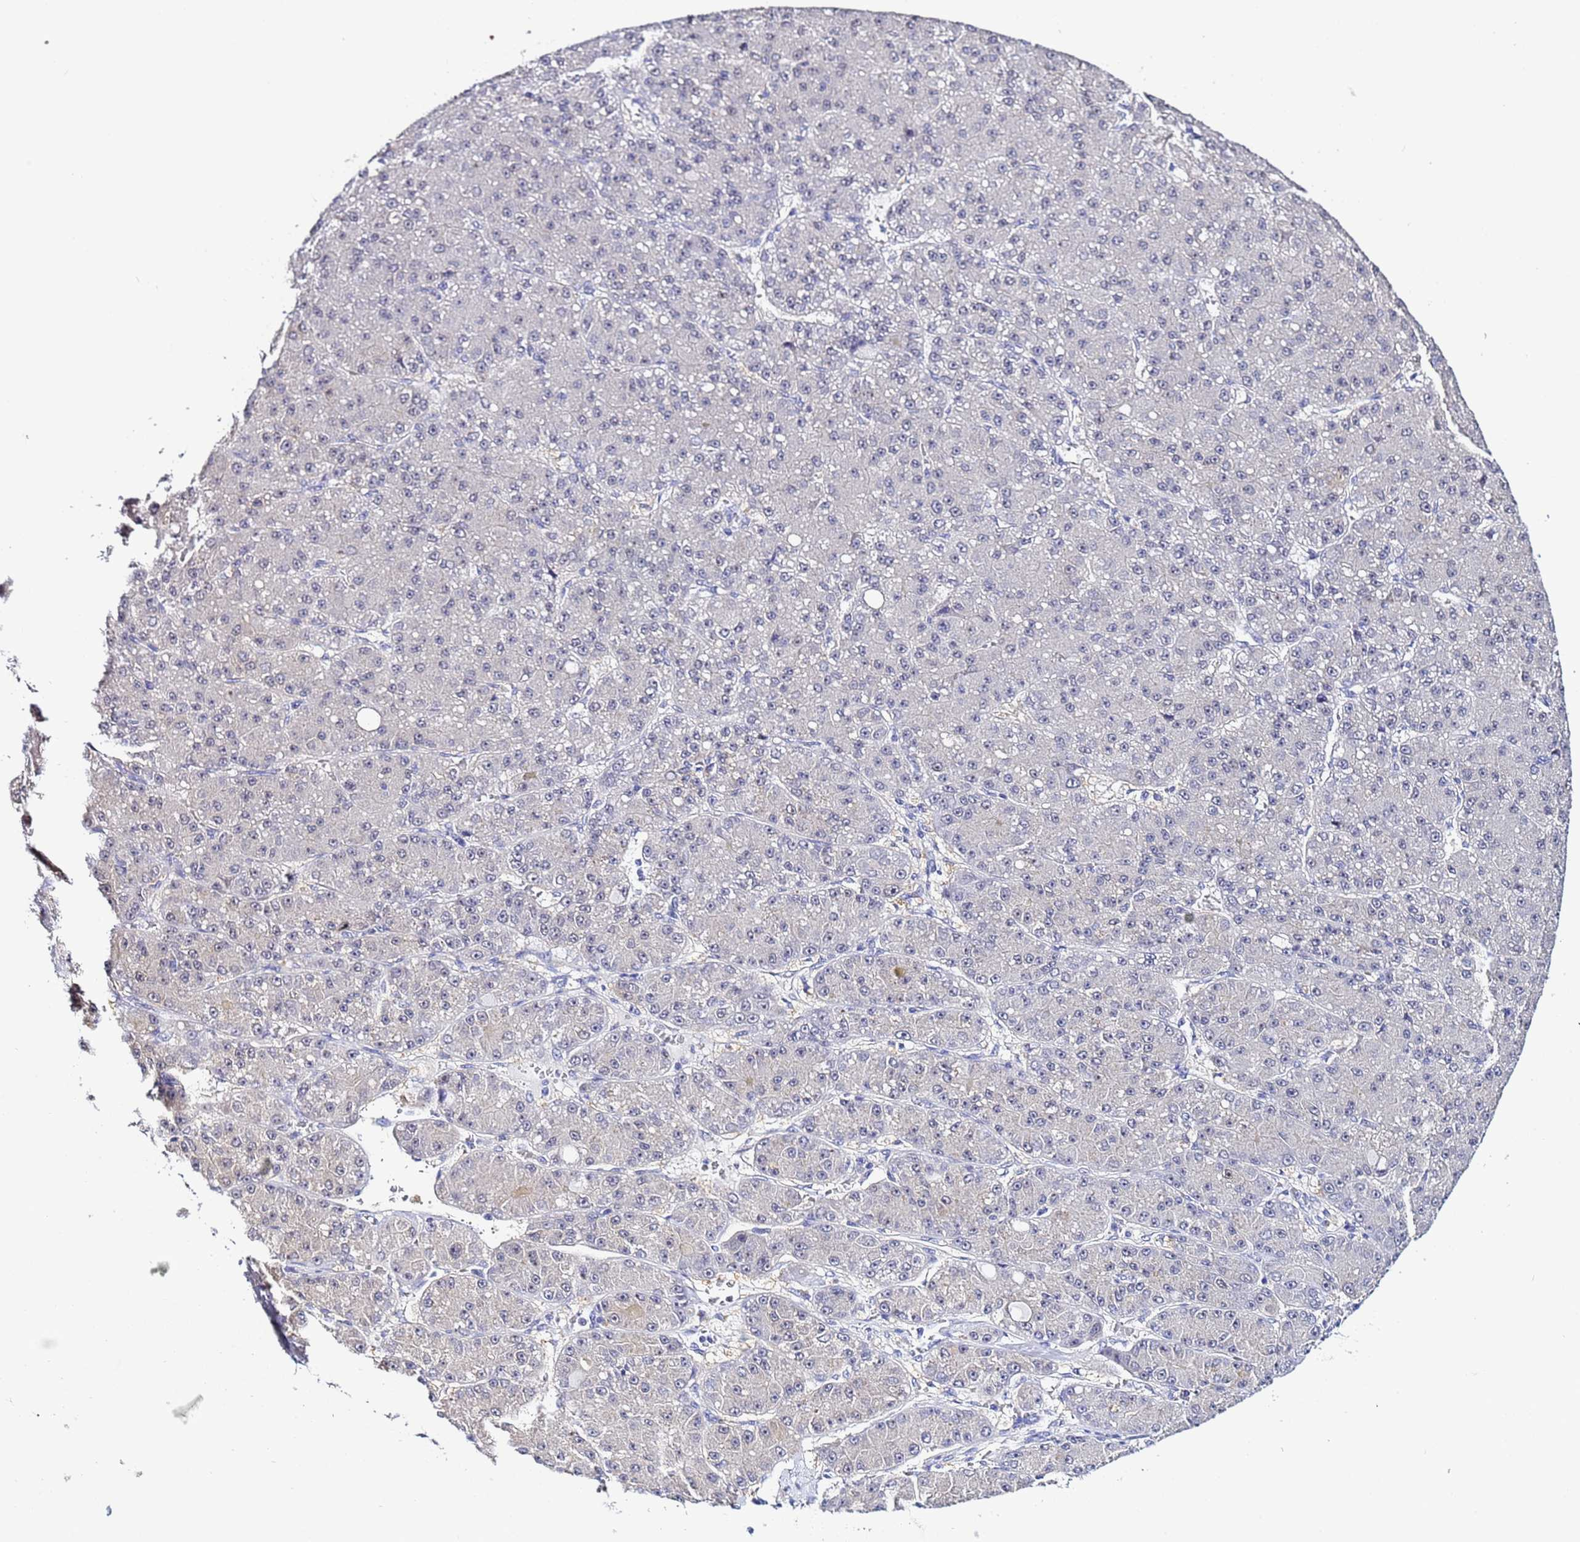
{"staining": {"intensity": "negative", "quantity": "none", "location": "none"}, "tissue": "liver cancer", "cell_type": "Tumor cells", "image_type": "cancer", "snomed": [{"axis": "morphology", "description": "Carcinoma, Hepatocellular, NOS"}, {"axis": "topography", "description": "Liver"}], "caption": "IHC of hepatocellular carcinoma (liver) reveals no positivity in tumor cells.", "gene": "ACTL6B", "patient": {"sex": "male", "age": 67}}